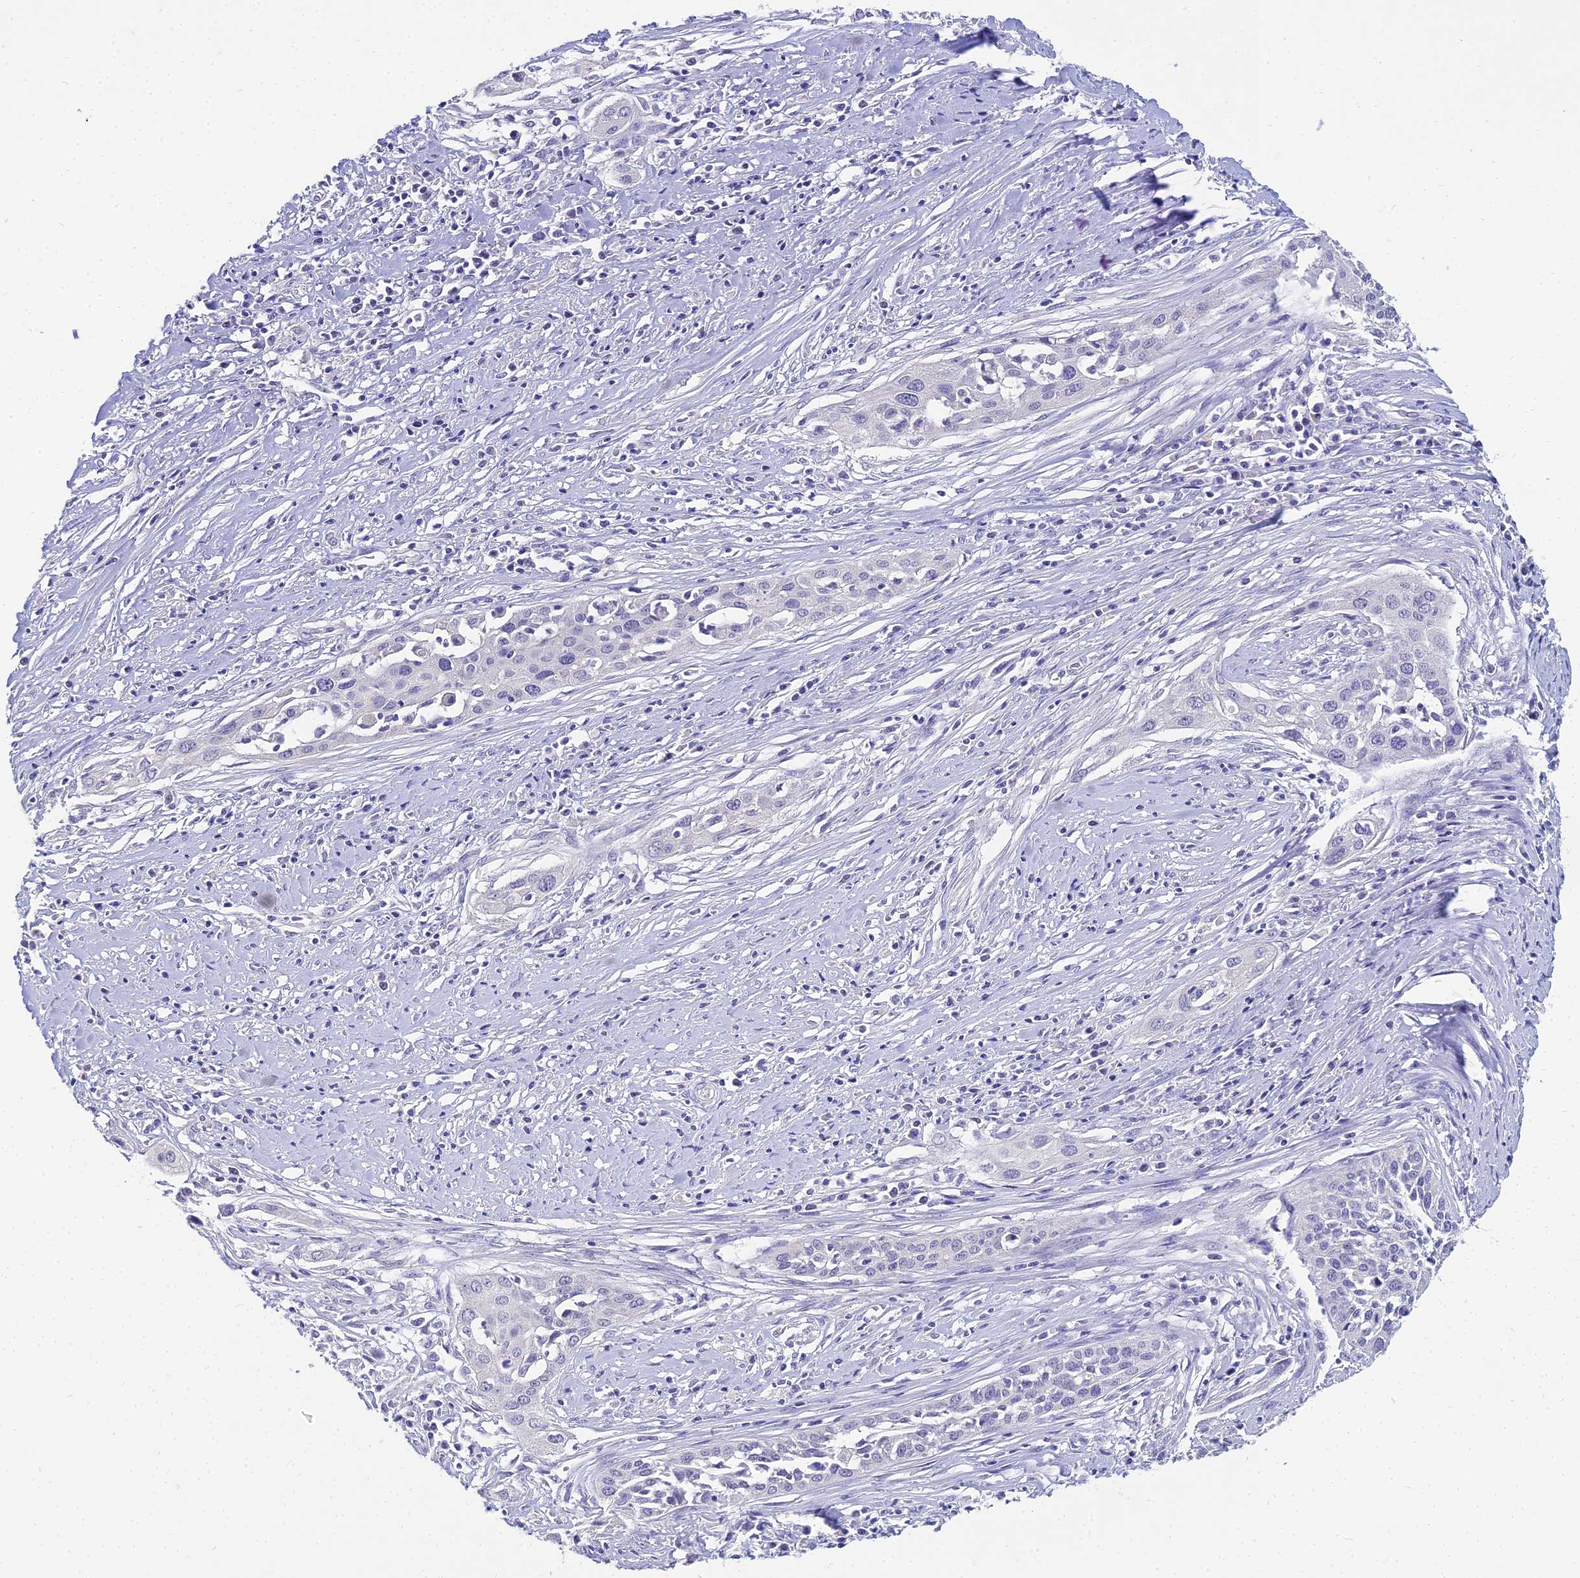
{"staining": {"intensity": "negative", "quantity": "none", "location": "none"}, "tissue": "cervical cancer", "cell_type": "Tumor cells", "image_type": "cancer", "snomed": [{"axis": "morphology", "description": "Squamous cell carcinoma, NOS"}, {"axis": "topography", "description": "Cervix"}], "caption": "Immunohistochemistry (IHC) photomicrograph of cervical cancer stained for a protein (brown), which displays no positivity in tumor cells. (DAB IHC visualized using brightfield microscopy, high magnification).", "gene": "NPY", "patient": {"sex": "female", "age": 34}}